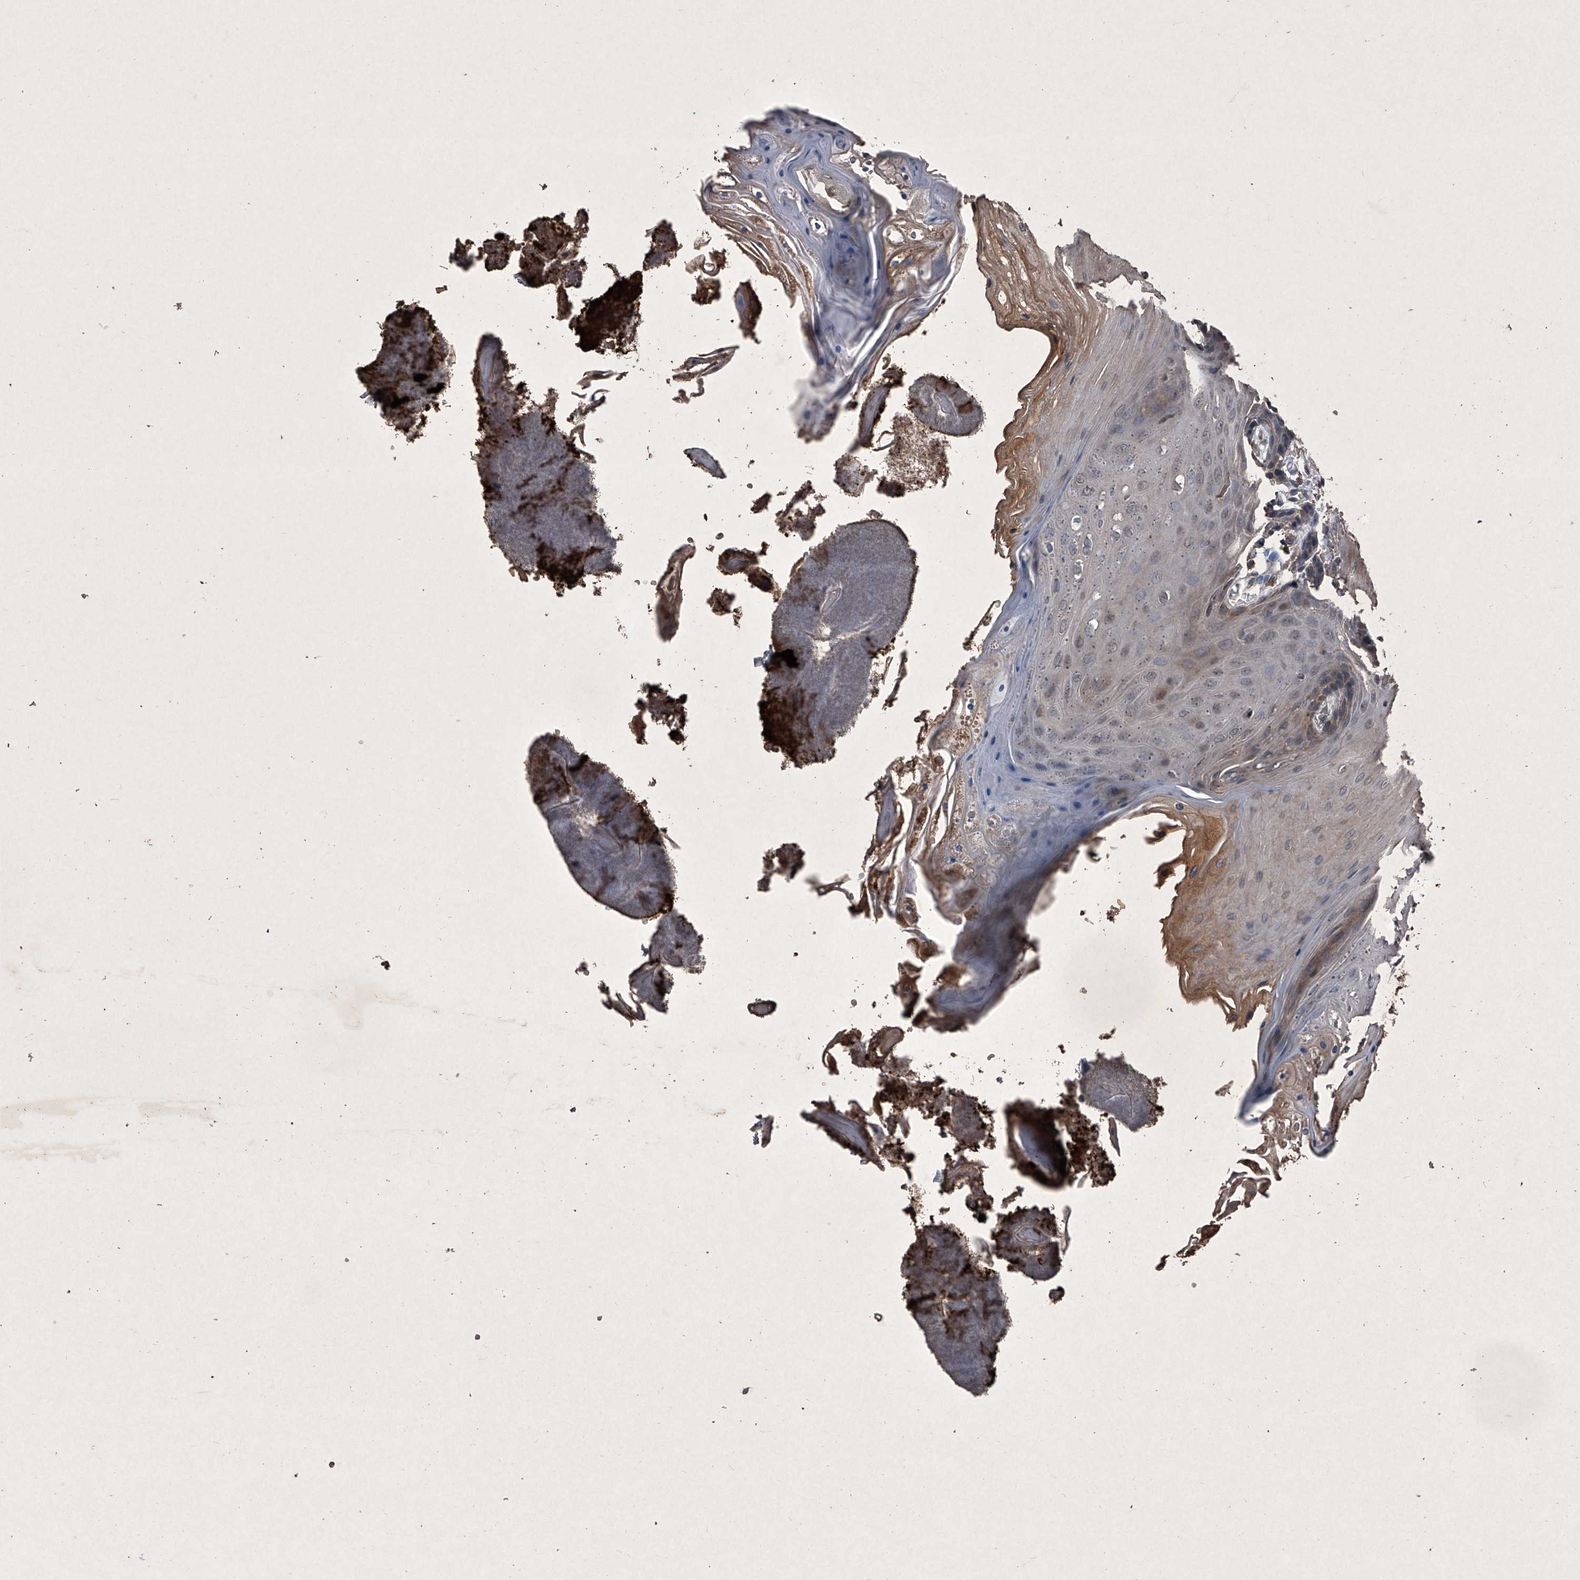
{"staining": {"intensity": "weak", "quantity": "25%-75%", "location": "cytoplasmic/membranous,nuclear"}, "tissue": "oral mucosa", "cell_type": "Squamous epithelial cells", "image_type": "normal", "snomed": [{"axis": "morphology", "description": "Normal tissue, NOS"}, {"axis": "morphology", "description": "Squamous cell carcinoma, NOS"}, {"axis": "topography", "description": "Skeletal muscle"}, {"axis": "topography", "description": "Oral tissue"}, {"axis": "topography", "description": "Salivary gland"}, {"axis": "topography", "description": "Head-Neck"}], "caption": "Benign oral mucosa was stained to show a protein in brown. There is low levels of weak cytoplasmic/membranous,nuclear staining in about 25%-75% of squamous epithelial cells. (Stains: DAB in brown, nuclei in blue, Microscopy: brightfield microscopy at high magnification).", "gene": "MAPKAP1", "patient": {"sex": "male", "age": 54}}